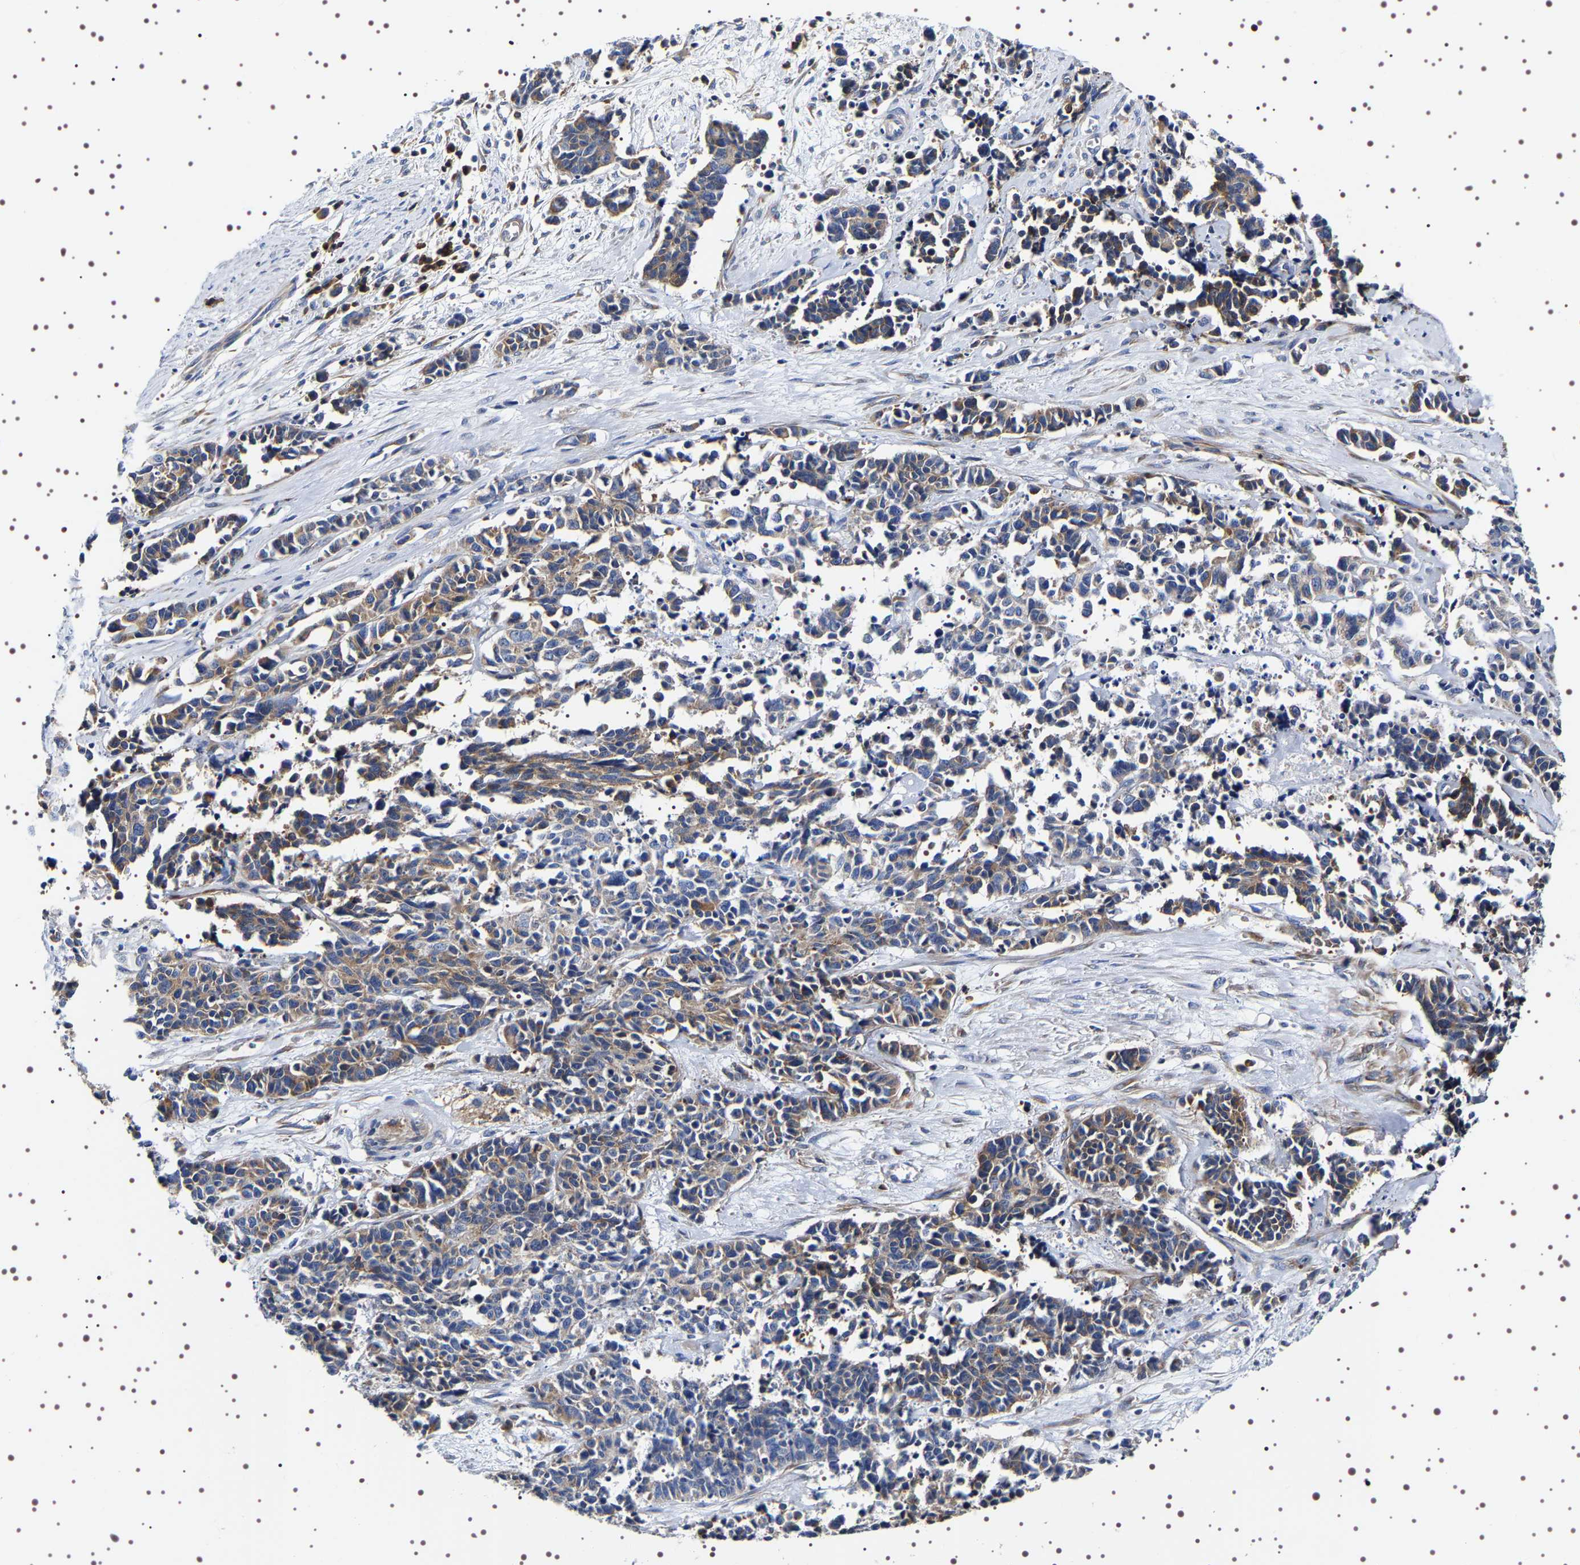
{"staining": {"intensity": "weak", "quantity": "25%-75%", "location": "cytoplasmic/membranous"}, "tissue": "cervical cancer", "cell_type": "Tumor cells", "image_type": "cancer", "snomed": [{"axis": "morphology", "description": "Squamous cell carcinoma, NOS"}, {"axis": "topography", "description": "Cervix"}], "caption": "A high-resolution histopathology image shows immunohistochemistry (IHC) staining of cervical cancer (squamous cell carcinoma), which displays weak cytoplasmic/membranous staining in approximately 25%-75% of tumor cells. (Stains: DAB in brown, nuclei in blue, Microscopy: brightfield microscopy at high magnification).", "gene": "SQLE", "patient": {"sex": "female", "age": 35}}